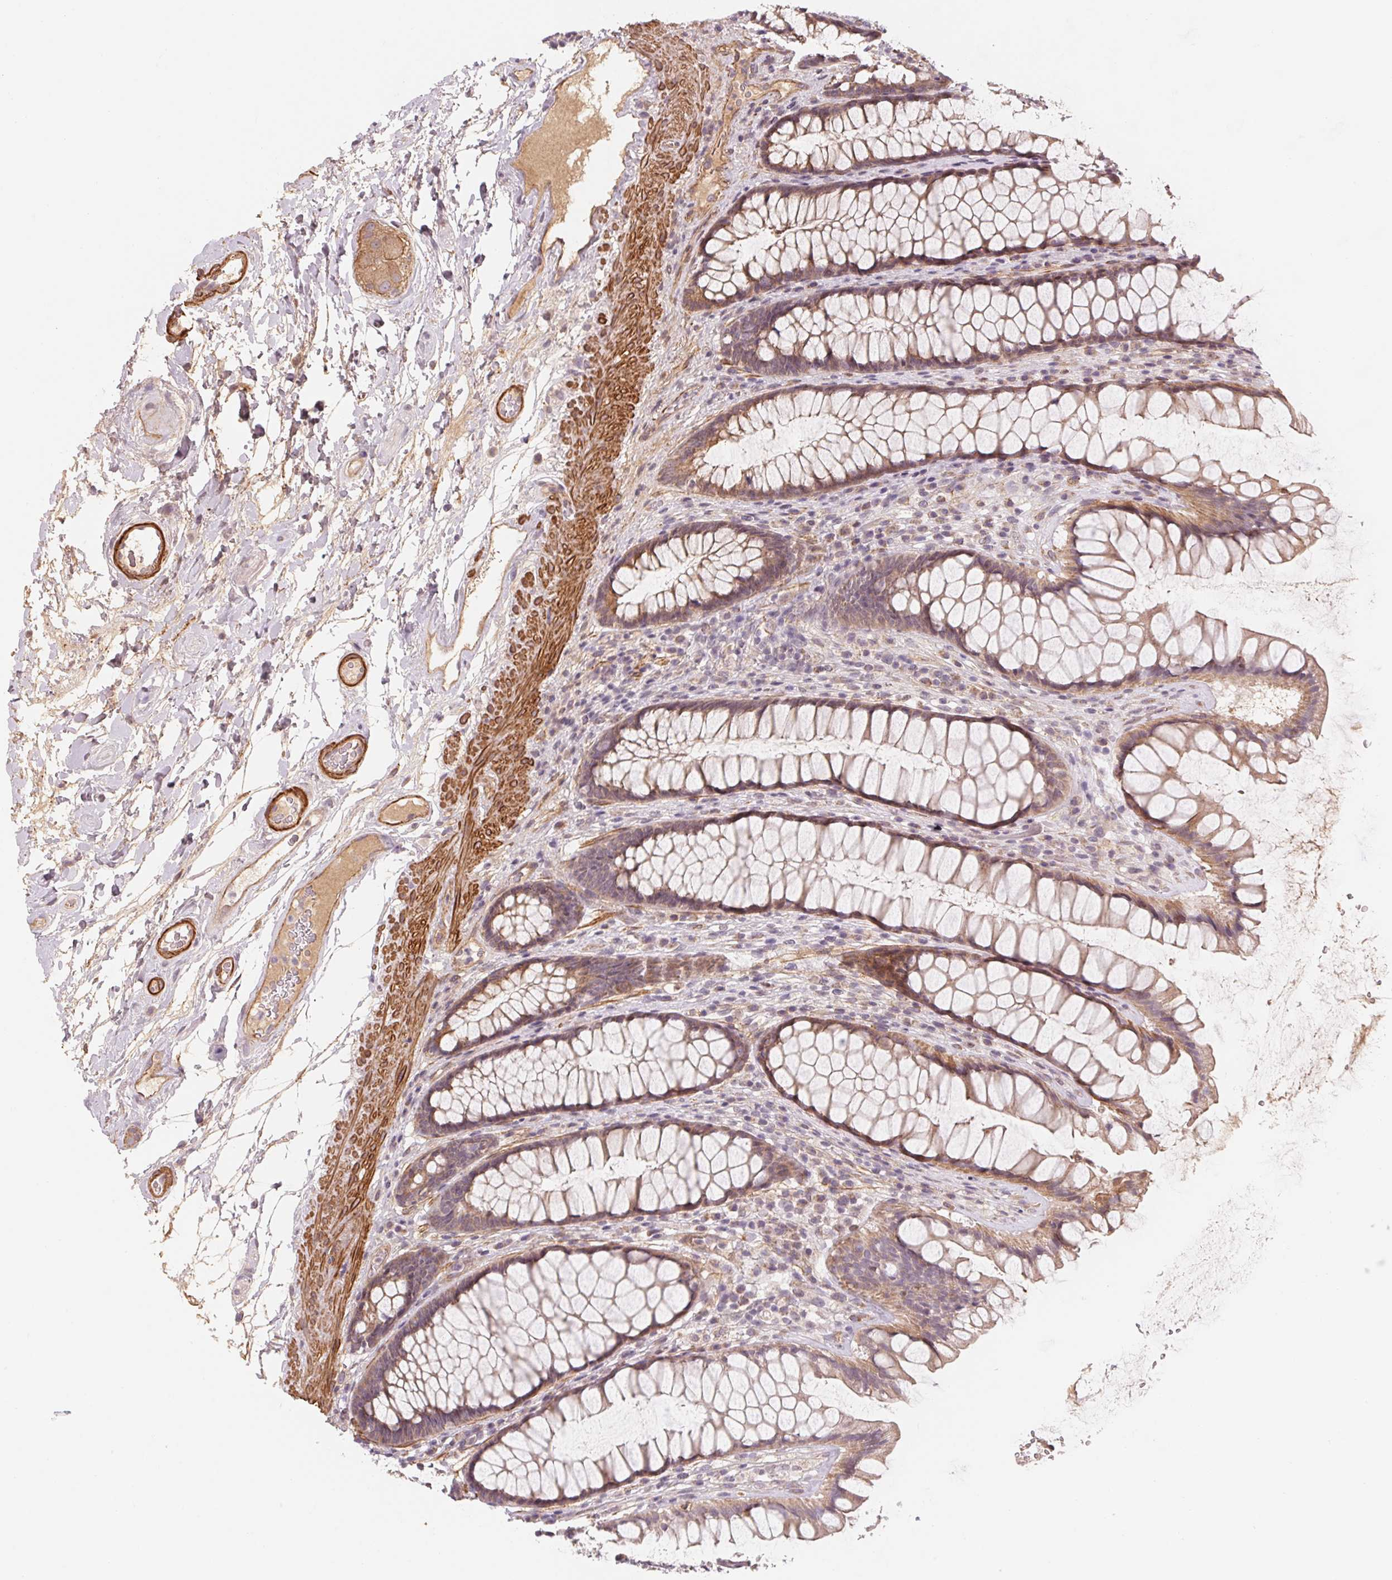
{"staining": {"intensity": "weak", "quantity": ">75%", "location": "cytoplasmic/membranous"}, "tissue": "rectum", "cell_type": "Glandular cells", "image_type": "normal", "snomed": [{"axis": "morphology", "description": "Normal tissue, NOS"}, {"axis": "topography", "description": "Rectum"}], "caption": "Immunohistochemical staining of normal rectum exhibits low levels of weak cytoplasmic/membranous staining in about >75% of glandular cells. (Stains: DAB (3,3'-diaminobenzidine) in brown, nuclei in blue, Microscopy: brightfield microscopy at high magnification).", "gene": "CCDC112", "patient": {"sex": "male", "age": 72}}